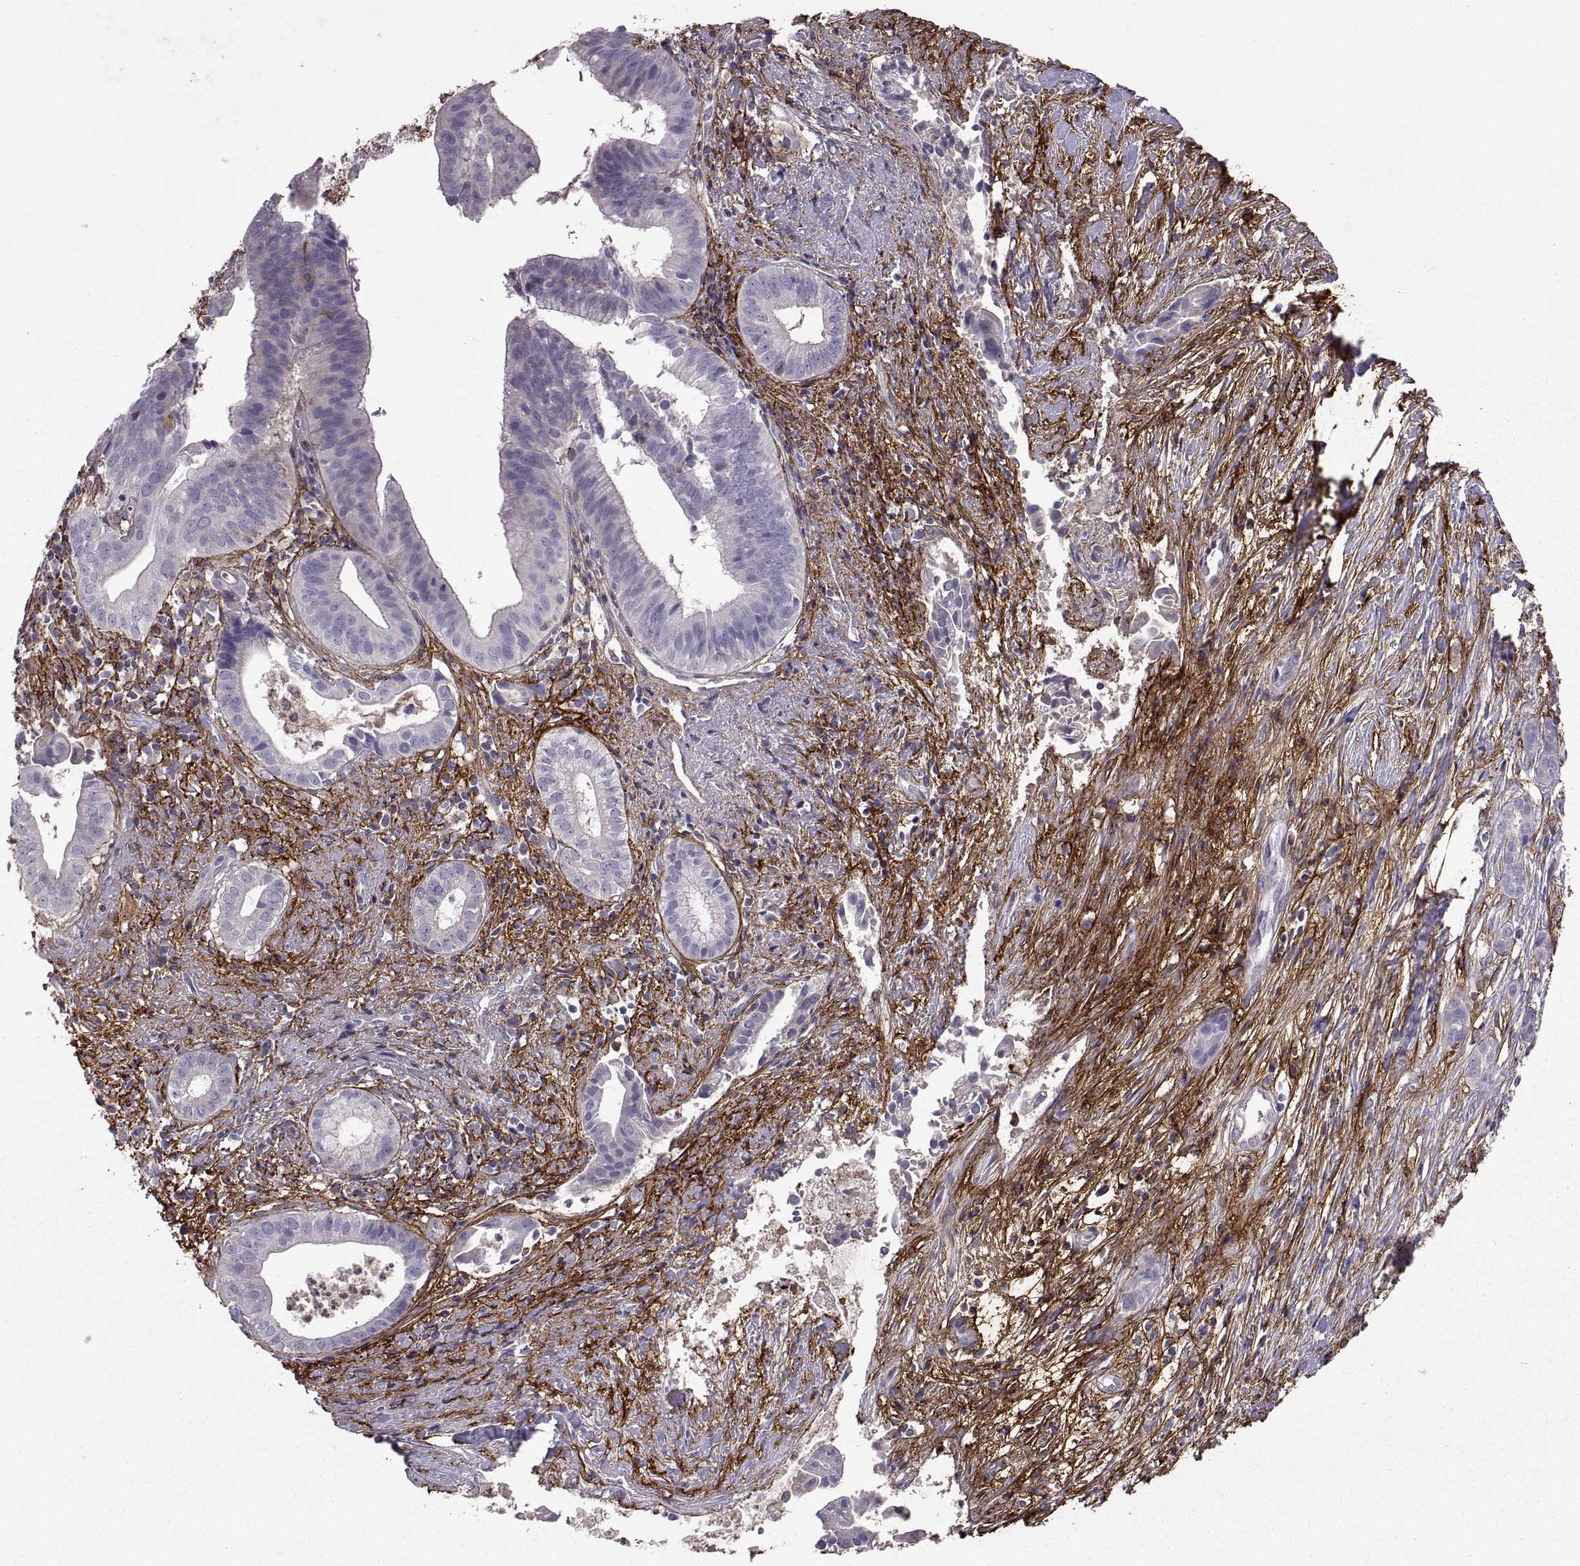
{"staining": {"intensity": "negative", "quantity": "none", "location": "none"}, "tissue": "pancreatic cancer", "cell_type": "Tumor cells", "image_type": "cancer", "snomed": [{"axis": "morphology", "description": "Adenocarcinoma, NOS"}, {"axis": "topography", "description": "Pancreas"}], "caption": "This is an IHC micrograph of pancreatic cancer (adenocarcinoma). There is no staining in tumor cells.", "gene": "EMILIN2", "patient": {"sex": "male", "age": 61}}